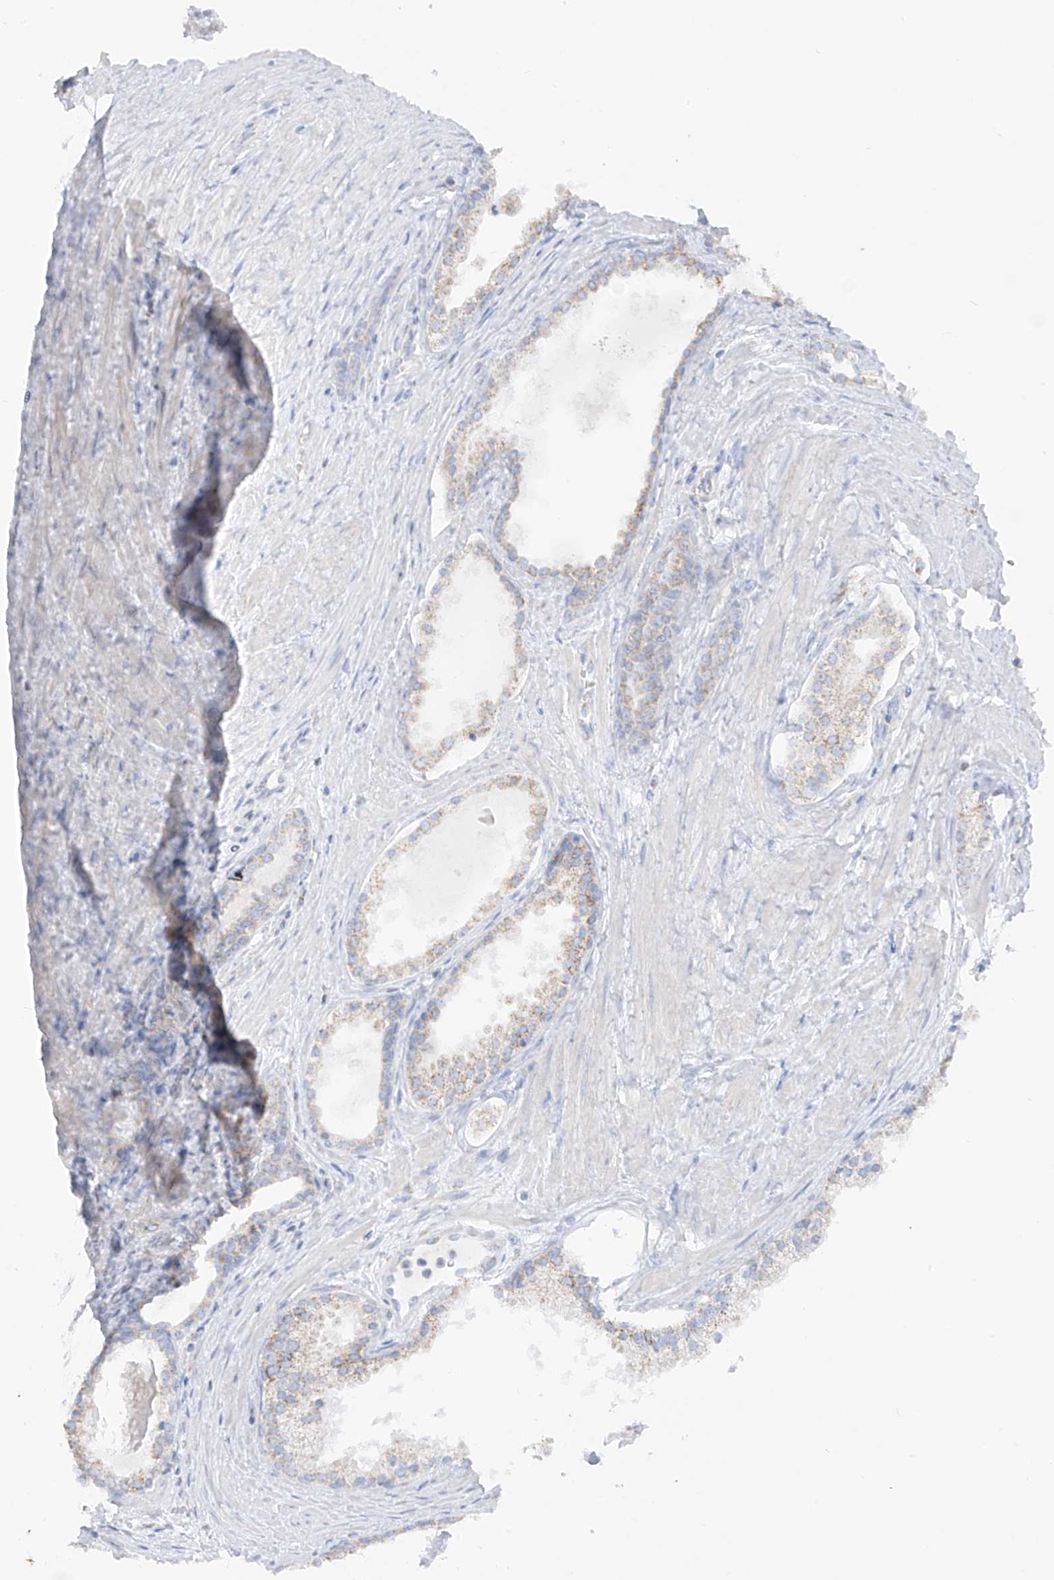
{"staining": {"intensity": "weak", "quantity": ">75%", "location": "cytoplasmic/membranous"}, "tissue": "prostate cancer", "cell_type": "Tumor cells", "image_type": "cancer", "snomed": [{"axis": "morphology", "description": "Adenocarcinoma, High grade"}, {"axis": "topography", "description": "Prostate"}], "caption": "Immunohistochemistry (IHC) micrograph of human prostate adenocarcinoma (high-grade) stained for a protein (brown), which reveals low levels of weak cytoplasmic/membranous staining in approximately >75% of tumor cells.", "gene": "ETHE1", "patient": {"sex": "male", "age": 68}}